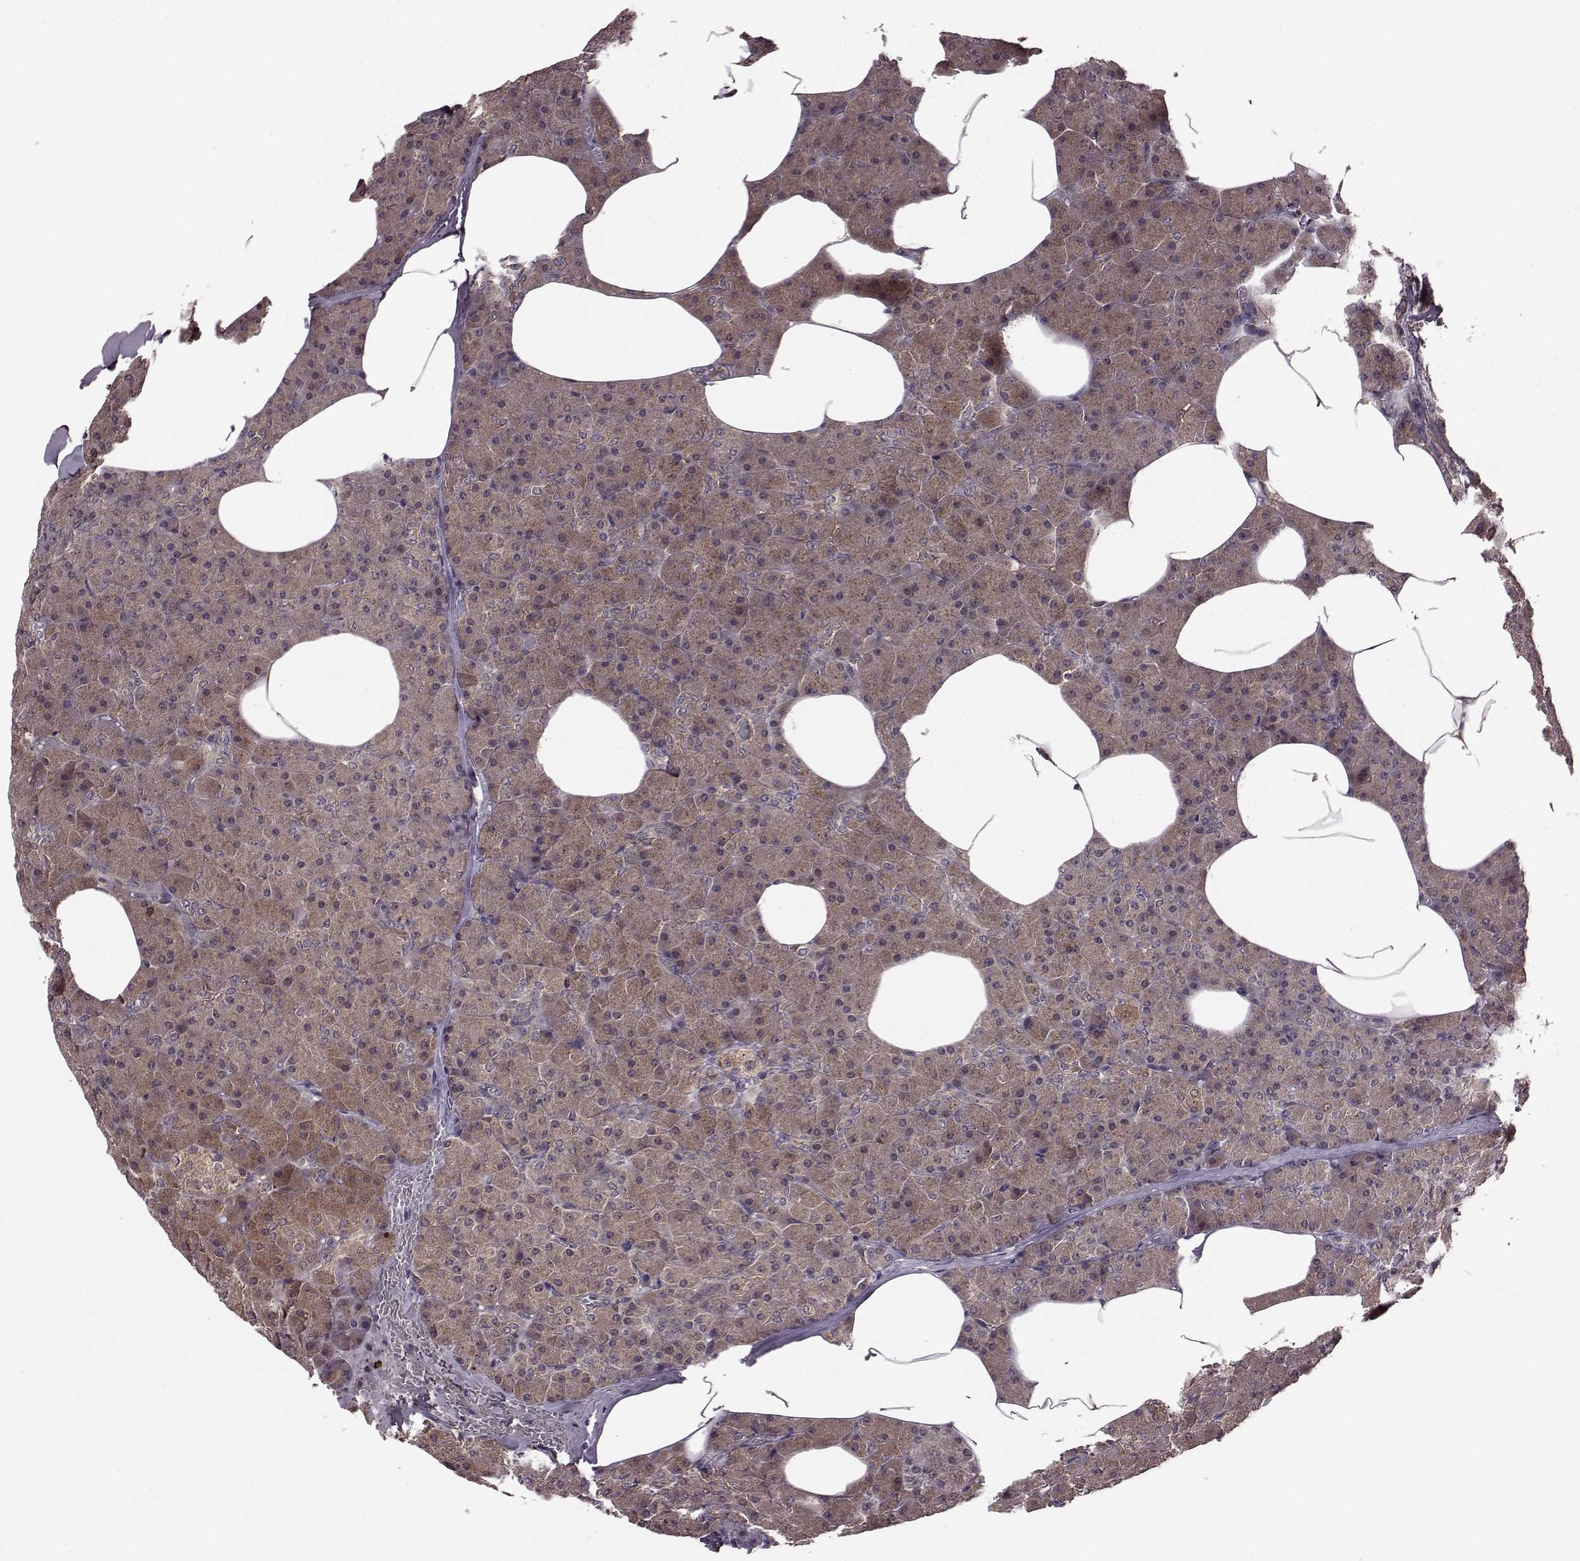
{"staining": {"intensity": "moderate", "quantity": ">75%", "location": "cytoplasmic/membranous"}, "tissue": "pancreas", "cell_type": "Exocrine glandular cells", "image_type": "normal", "snomed": [{"axis": "morphology", "description": "Normal tissue, NOS"}, {"axis": "topography", "description": "Pancreas"}], "caption": "The histopathology image demonstrates a brown stain indicating the presence of a protein in the cytoplasmic/membranous of exocrine glandular cells in pancreas. The protein of interest is shown in brown color, while the nuclei are stained blue.", "gene": "FNIP2", "patient": {"sex": "female", "age": 45}}